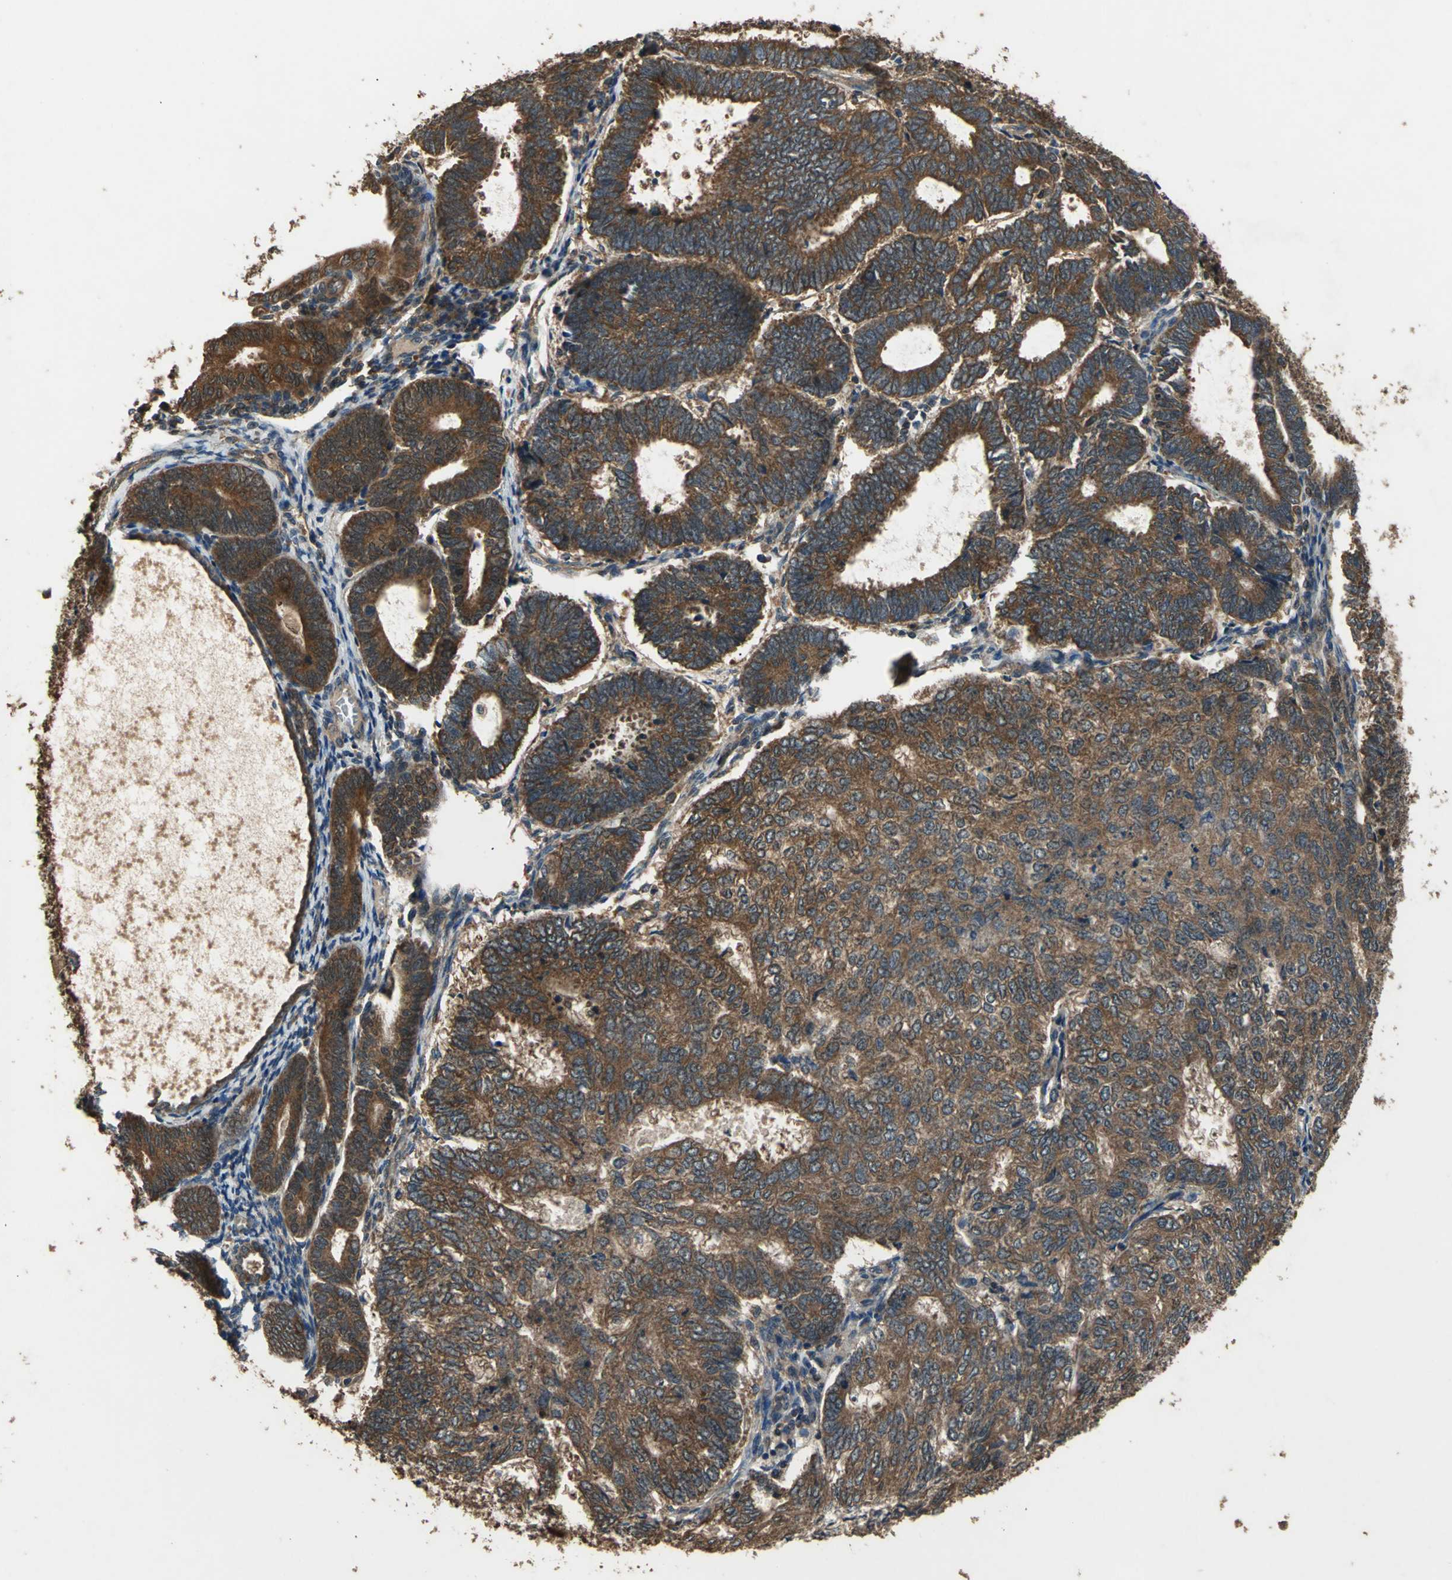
{"staining": {"intensity": "strong", "quantity": ">75%", "location": "cytoplasmic/membranous"}, "tissue": "endometrial cancer", "cell_type": "Tumor cells", "image_type": "cancer", "snomed": [{"axis": "morphology", "description": "Adenocarcinoma, NOS"}, {"axis": "topography", "description": "Uterus"}], "caption": "Immunohistochemical staining of human endometrial cancer (adenocarcinoma) shows high levels of strong cytoplasmic/membranous protein staining in approximately >75% of tumor cells.", "gene": "ZNF608", "patient": {"sex": "female", "age": 60}}